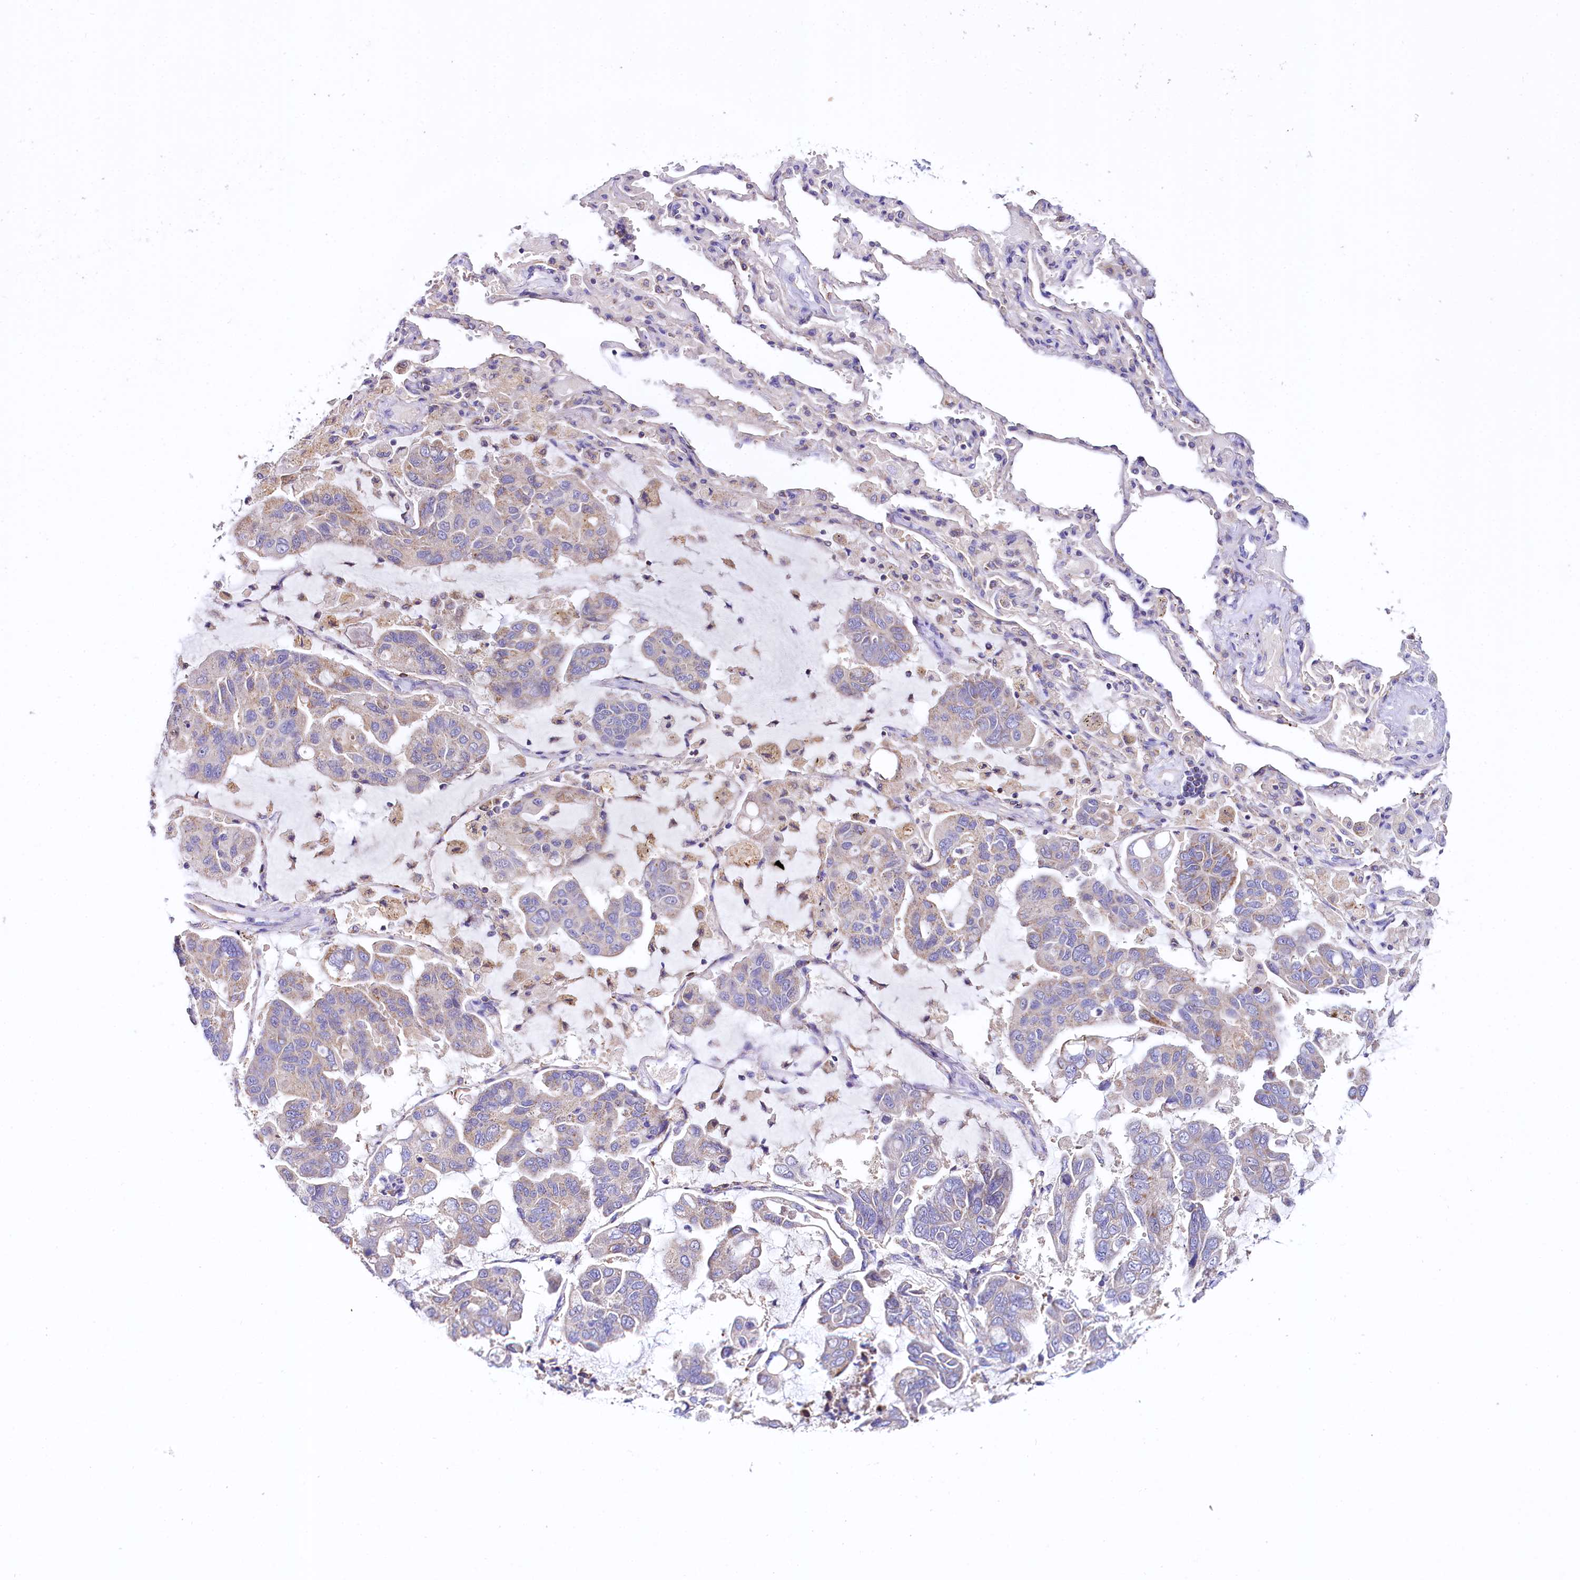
{"staining": {"intensity": "weak", "quantity": "25%-75%", "location": "cytoplasmic/membranous"}, "tissue": "lung cancer", "cell_type": "Tumor cells", "image_type": "cancer", "snomed": [{"axis": "morphology", "description": "Adenocarcinoma, NOS"}, {"axis": "topography", "description": "Lung"}], "caption": "Protein expression analysis of lung adenocarcinoma demonstrates weak cytoplasmic/membranous positivity in approximately 25%-75% of tumor cells.", "gene": "CEP295", "patient": {"sex": "male", "age": 64}}